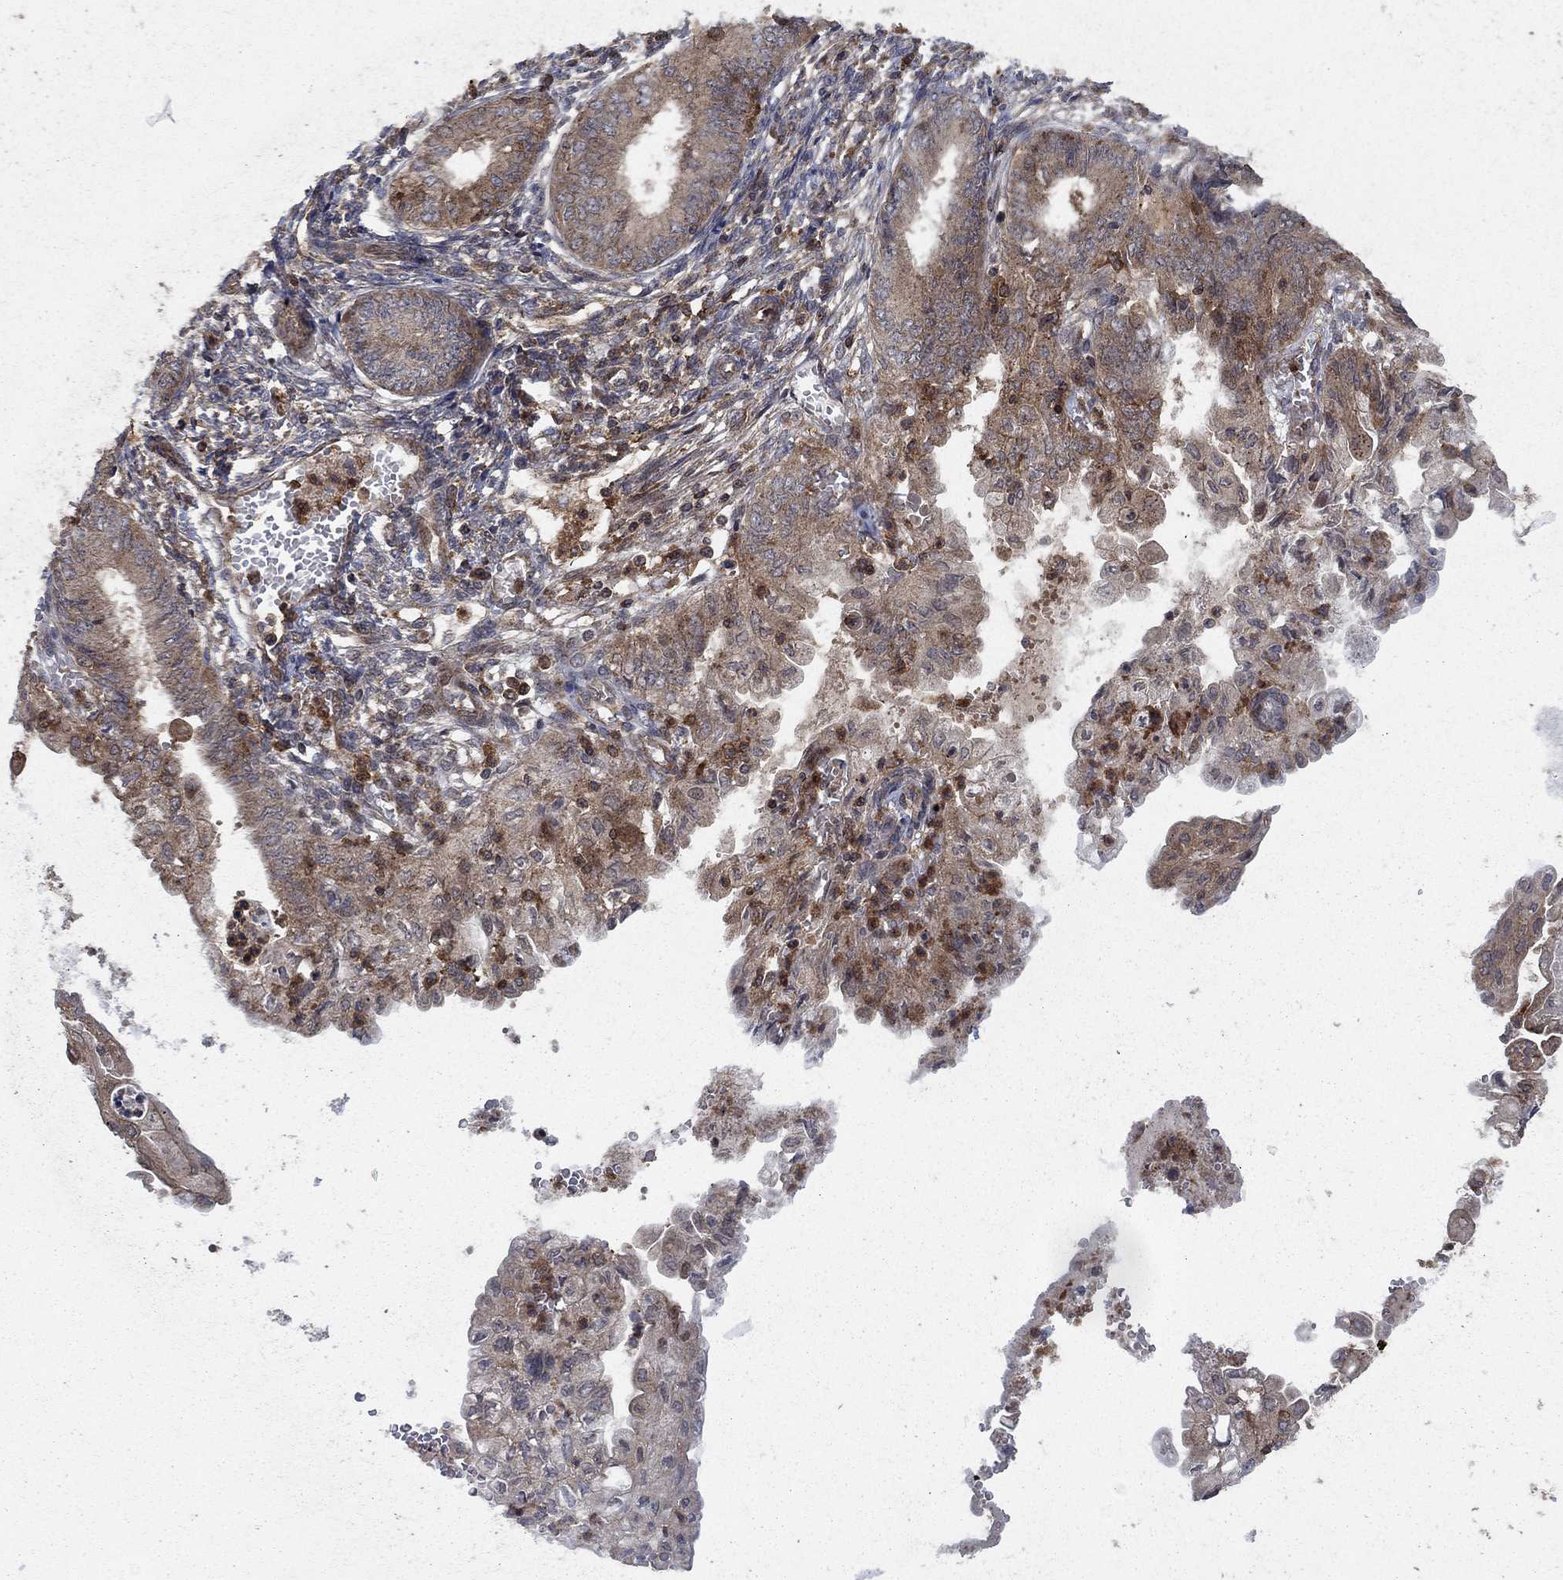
{"staining": {"intensity": "moderate", "quantity": "25%-75%", "location": "cytoplasmic/membranous"}, "tissue": "endometrial cancer", "cell_type": "Tumor cells", "image_type": "cancer", "snomed": [{"axis": "morphology", "description": "Adenocarcinoma, NOS"}, {"axis": "topography", "description": "Endometrium"}], "caption": "Protein staining exhibits moderate cytoplasmic/membranous staining in about 25%-75% of tumor cells in adenocarcinoma (endometrial).", "gene": "IFI35", "patient": {"sex": "female", "age": 68}}